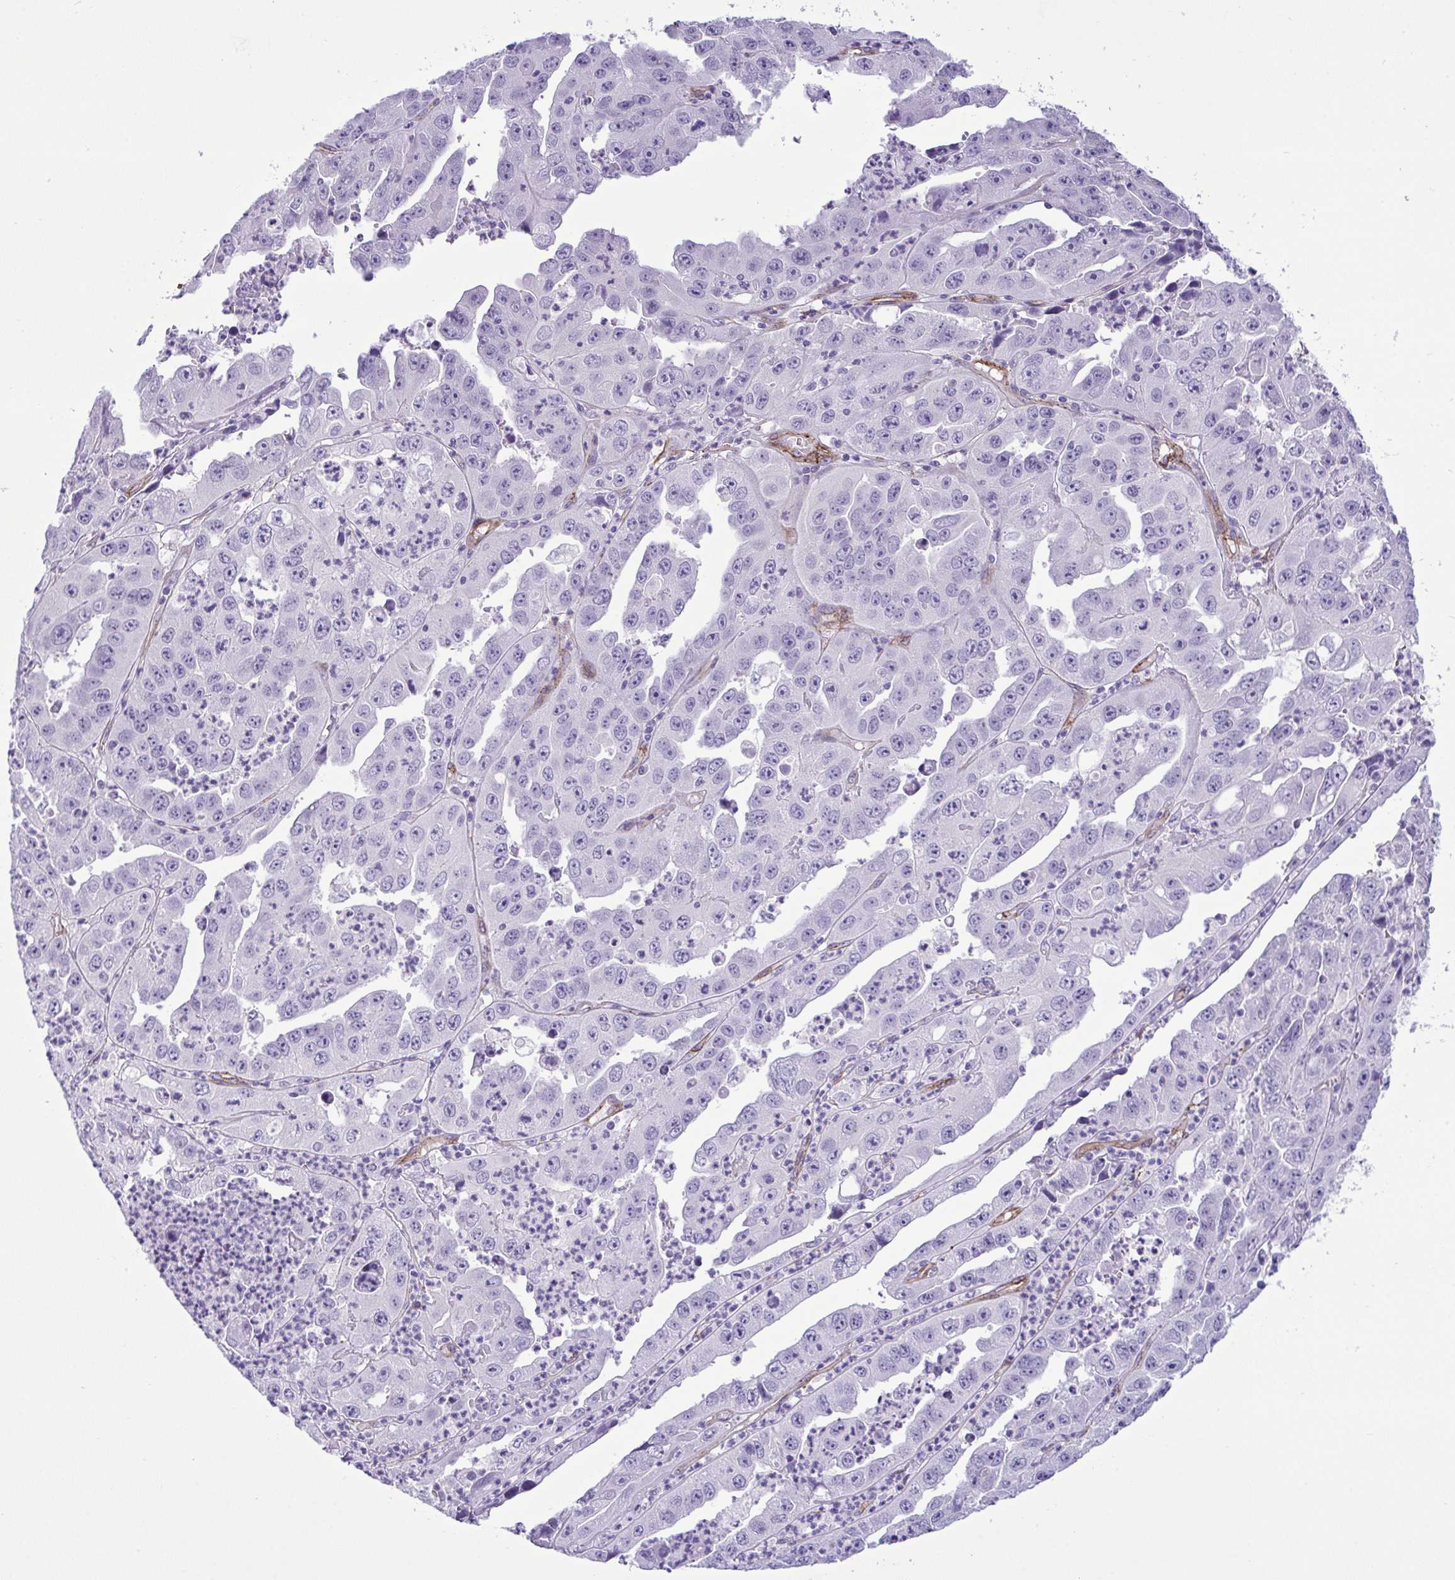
{"staining": {"intensity": "negative", "quantity": "none", "location": "none"}, "tissue": "endometrial cancer", "cell_type": "Tumor cells", "image_type": "cancer", "snomed": [{"axis": "morphology", "description": "Adenocarcinoma, NOS"}, {"axis": "topography", "description": "Uterus"}], "caption": "DAB (3,3'-diaminobenzidine) immunohistochemical staining of human endometrial cancer (adenocarcinoma) reveals no significant staining in tumor cells. (Stains: DAB IHC with hematoxylin counter stain, Microscopy: brightfield microscopy at high magnification).", "gene": "SYNPO2L", "patient": {"sex": "female", "age": 62}}